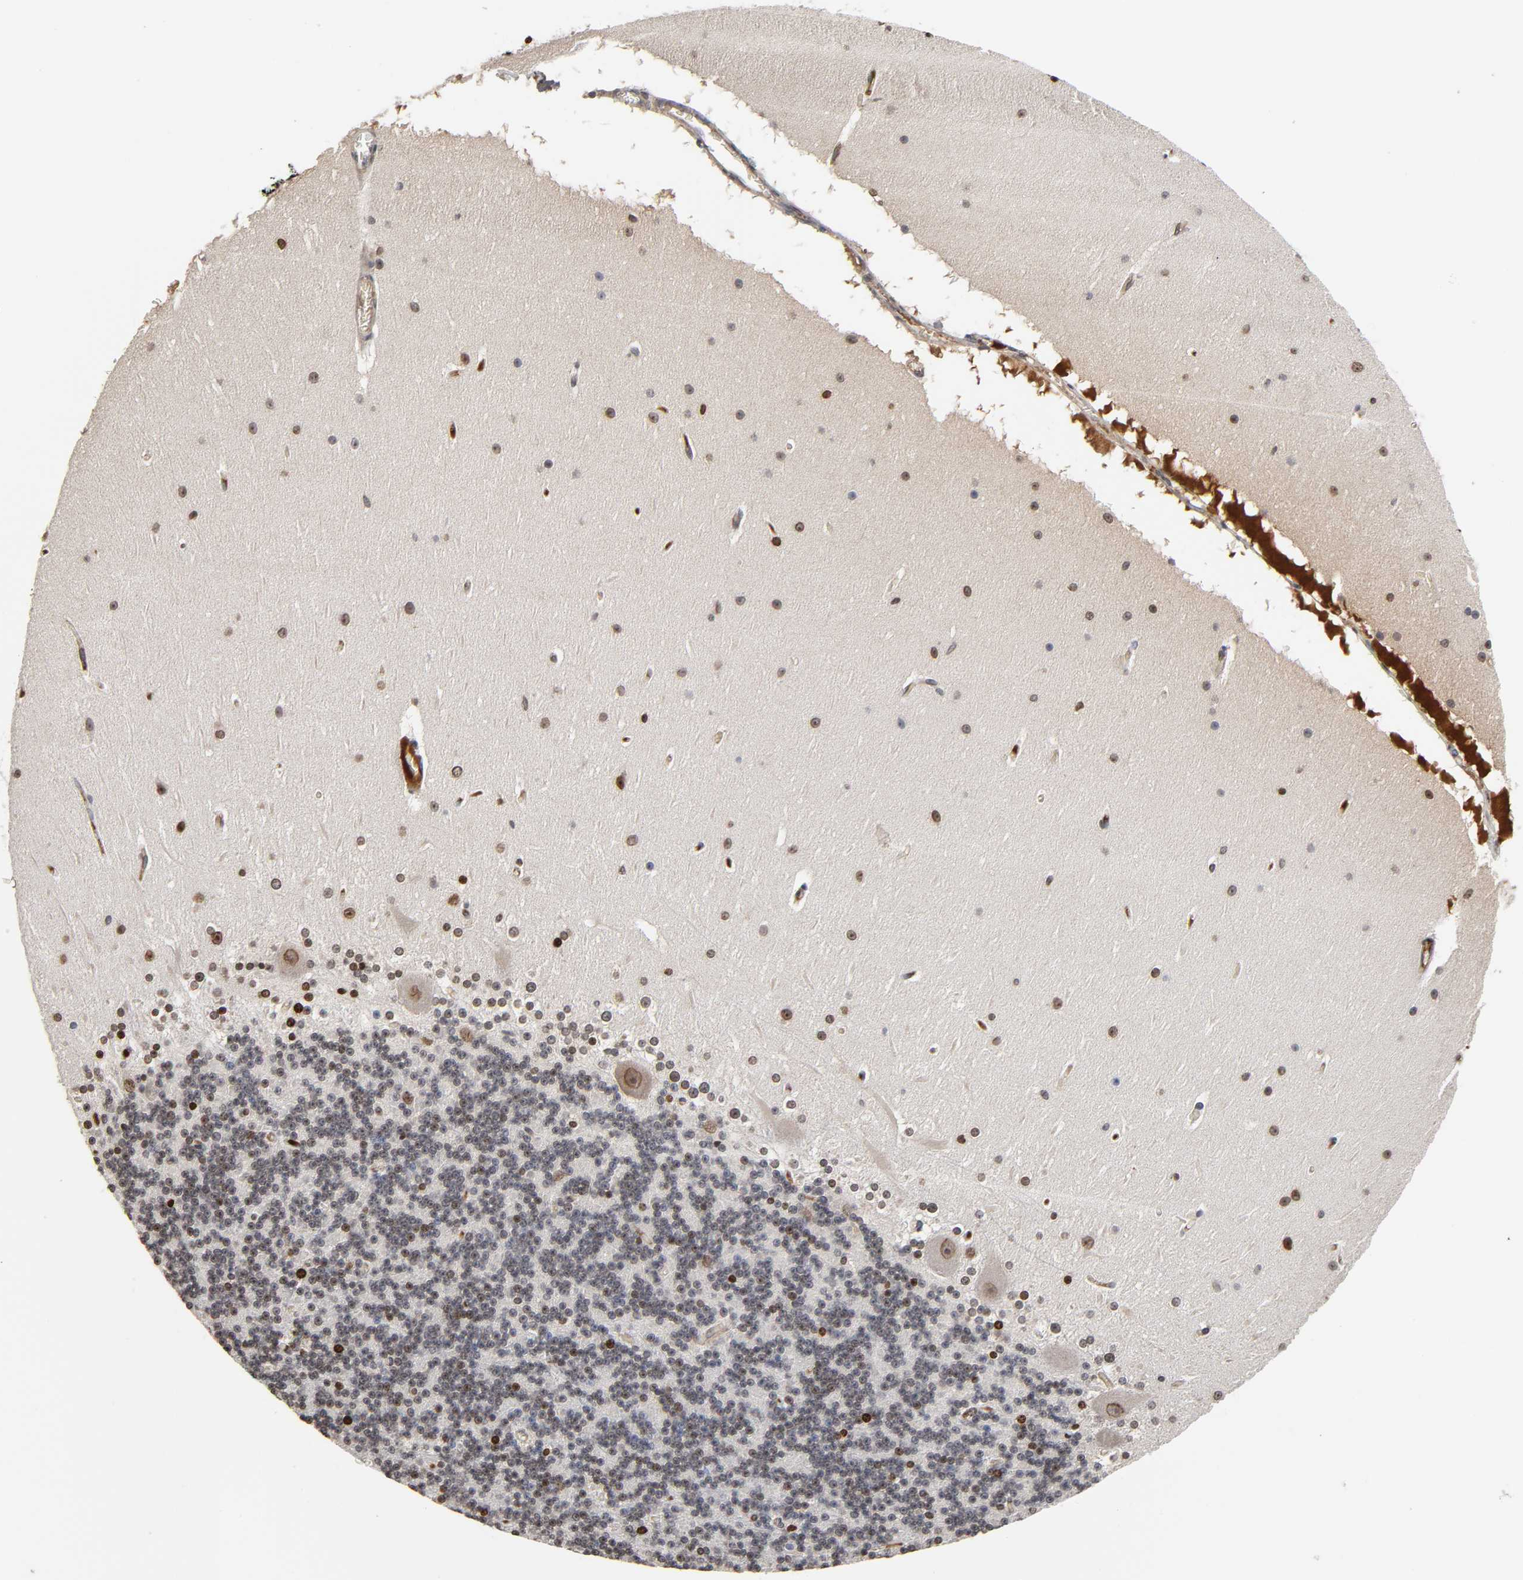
{"staining": {"intensity": "moderate", "quantity": "25%-75%", "location": "nuclear"}, "tissue": "cerebellum", "cell_type": "Cells in granular layer", "image_type": "normal", "snomed": [{"axis": "morphology", "description": "Normal tissue, NOS"}, {"axis": "topography", "description": "Cerebellum"}], "caption": "Unremarkable cerebellum was stained to show a protein in brown. There is medium levels of moderate nuclear positivity in approximately 25%-75% of cells in granular layer. (brown staining indicates protein expression, while blue staining denotes nuclei).", "gene": "CPN2", "patient": {"sex": "female", "age": 19}}